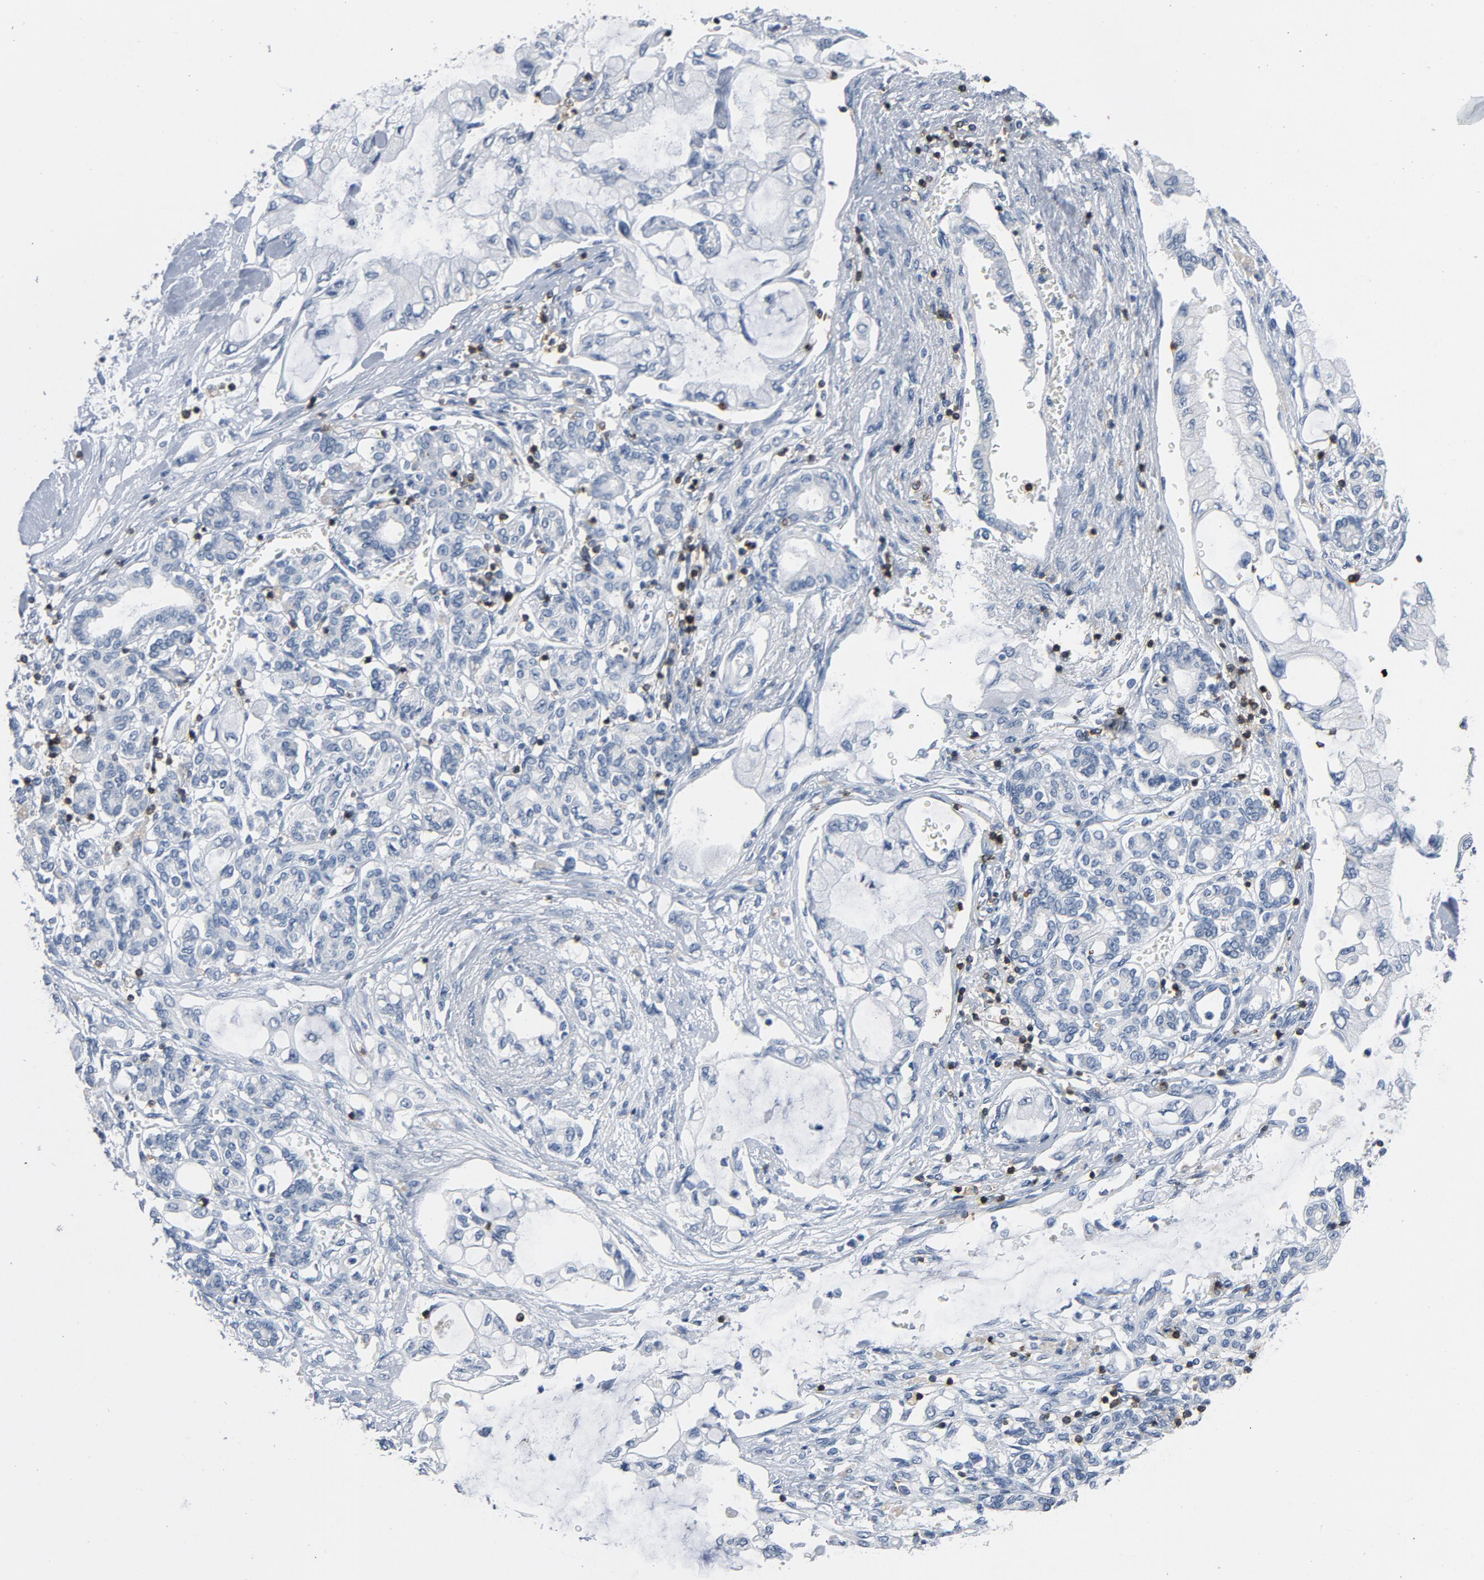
{"staining": {"intensity": "negative", "quantity": "none", "location": "none"}, "tissue": "pancreatic cancer", "cell_type": "Tumor cells", "image_type": "cancer", "snomed": [{"axis": "morphology", "description": "Adenocarcinoma, NOS"}, {"axis": "topography", "description": "Pancreas"}], "caption": "Immunohistochemistry (IHC) photomicrograph of neoplastic tissue: human pancreatic adenocarcinoma stained with DAB (3,3'-diaminobenzidine) reveals no significant protein staining in tumor cells.", "gene": "LCK", "patient": {"sex": "female", "age": 70}}